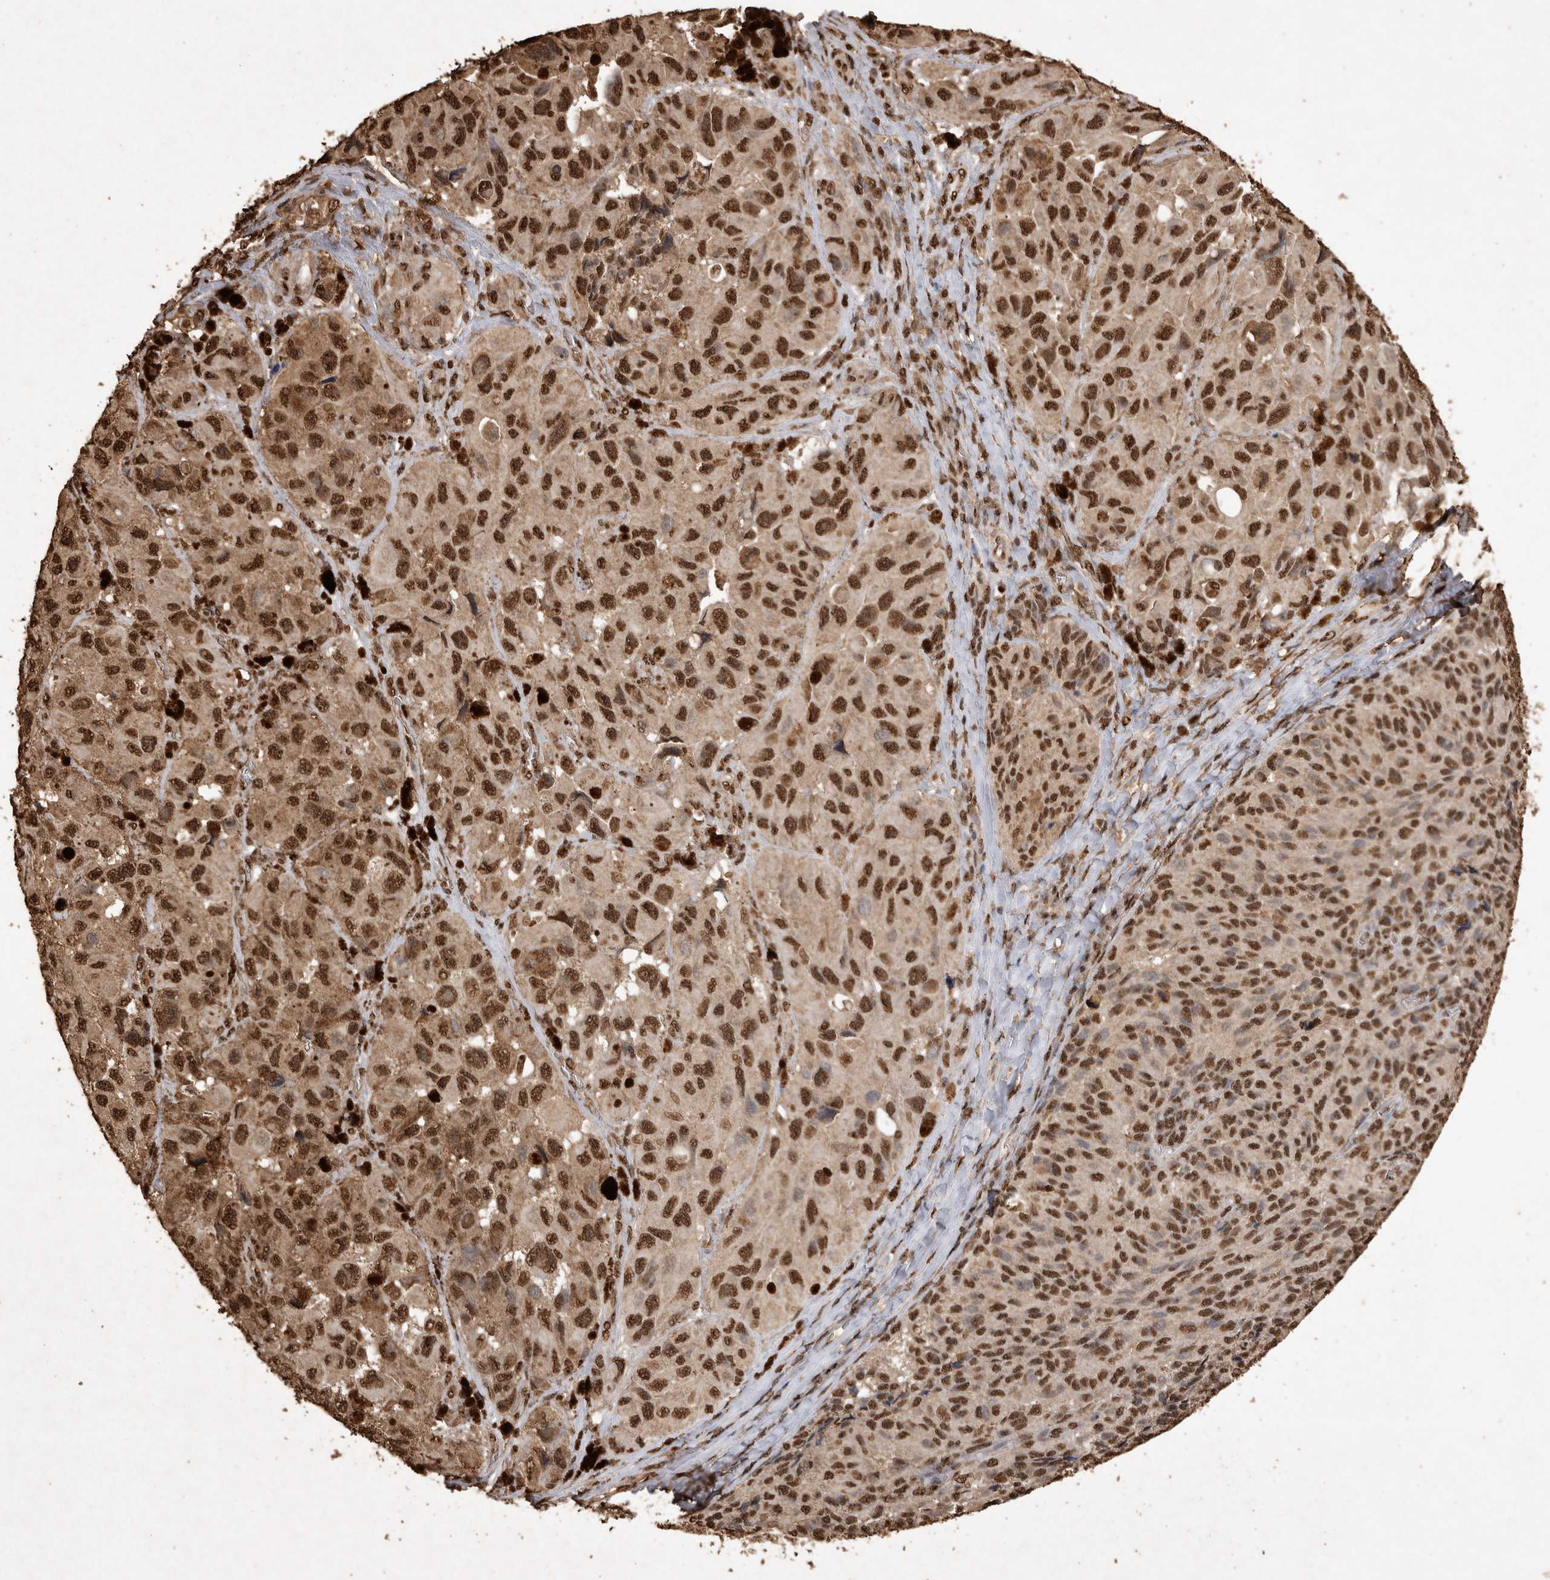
{"staining": {"intensity": "strong", "quantity": ">75%", "location": "nuclear"}, "tissue": "melanoma", "cell_type": "Tumor cells", "image_type": "cancer", "snomed": [{"axis": "morphology", "description": "Malignant melanoma, NOS"}, {"axis": "topography", "description": "Skin"}], "caption": "Strong nuclear staining is present in about >75% of tumor cells in malignant melanoma.", "gene": "OAS2", "patient": {"sex": "female", "age": 73}}